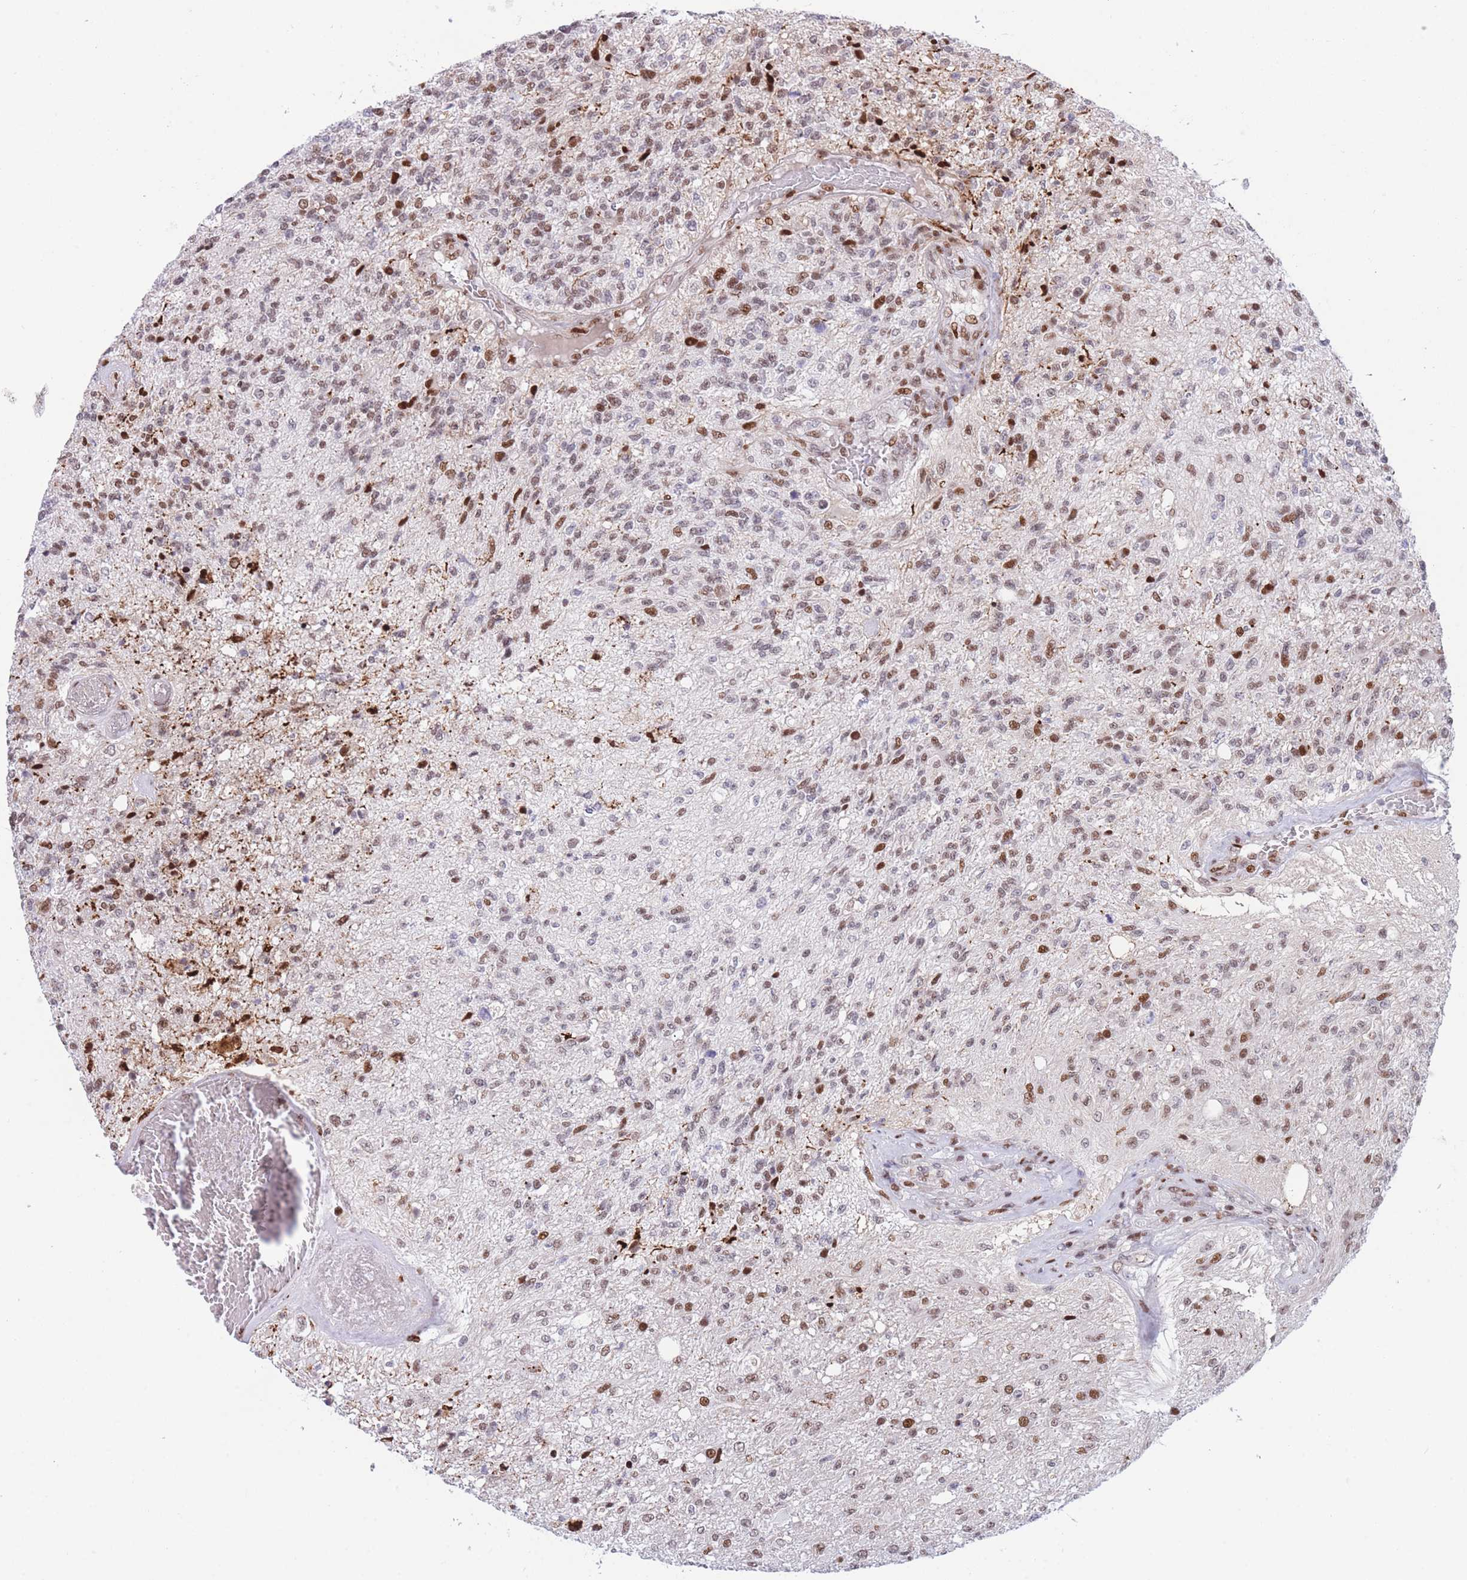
{"staining": {"intensity": "strong", "quantity": "<25%", "location": "nuclear"}, "tissue": "glioma", "cell_type": "Tumor cells", "image_type": "cancer", "snomed": [{"axis": "morphology", "description": "Glioma, malignant, High grade"}, {"axis": "topography", "description": "Brain"}], "caption": "A brown stain labels strong nuclear positivity of a protein in human high-grade glioma (malignant) tumor cells.", "gene": "DNAJC3", "patient": {"sex": "male", "age": 56}}